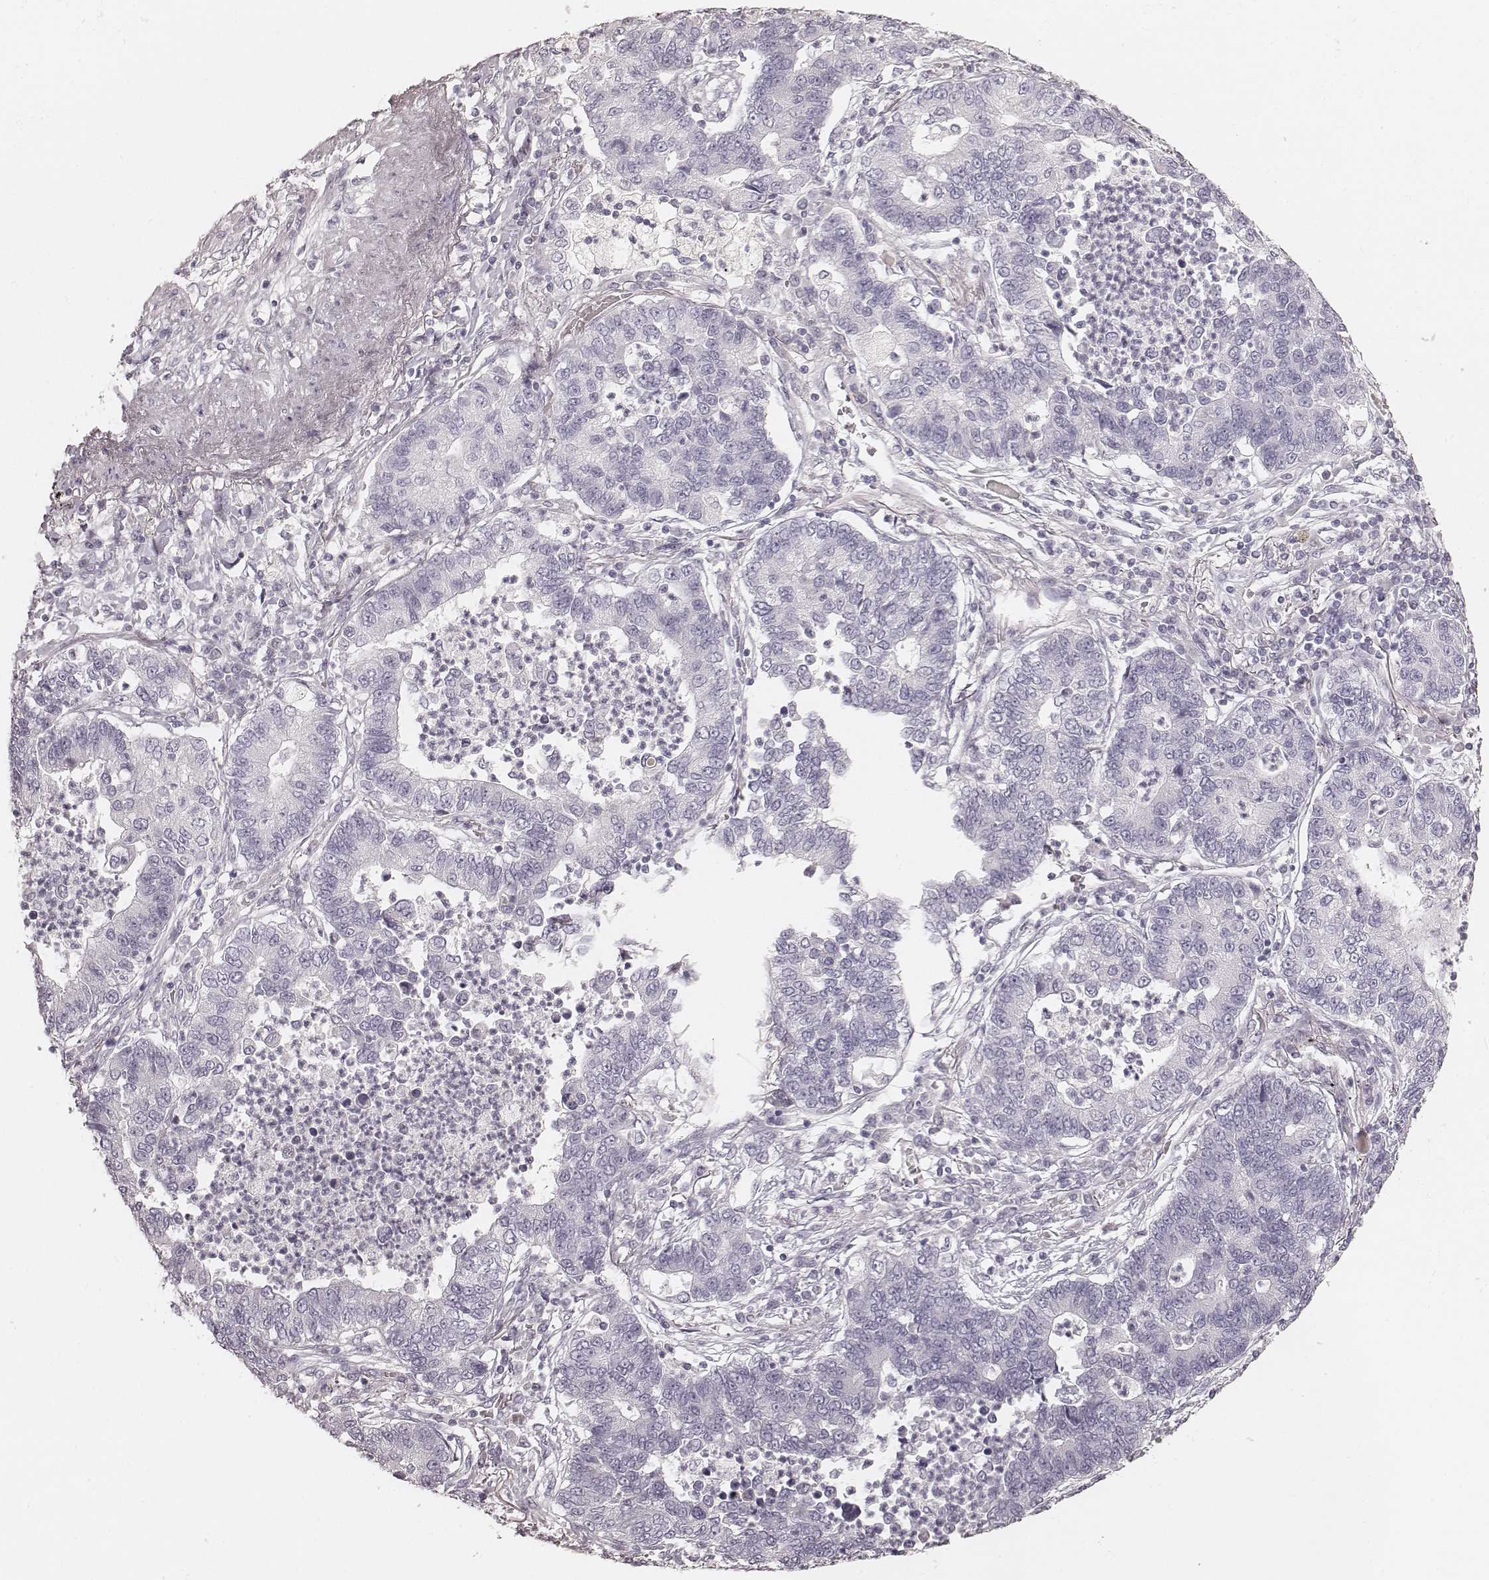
{"staining": {"intensity": "negative", "quantity": "none", "location": "none"}, "tissue": "lung cancer", "cell_type": "Tumor cells", "image_type": "cancer", "snomed": [{"axis": "morphology", "description": "Adenocarcinoma, NOS"}, {"axis": "topography", "description": "Lung"}], "caption": "The IHC image has no significant expression in tumor cells of adenocarcinoma (lung) tissue.", "gene": "KRT26", "patient": {"sex": "female", "age": 57}}